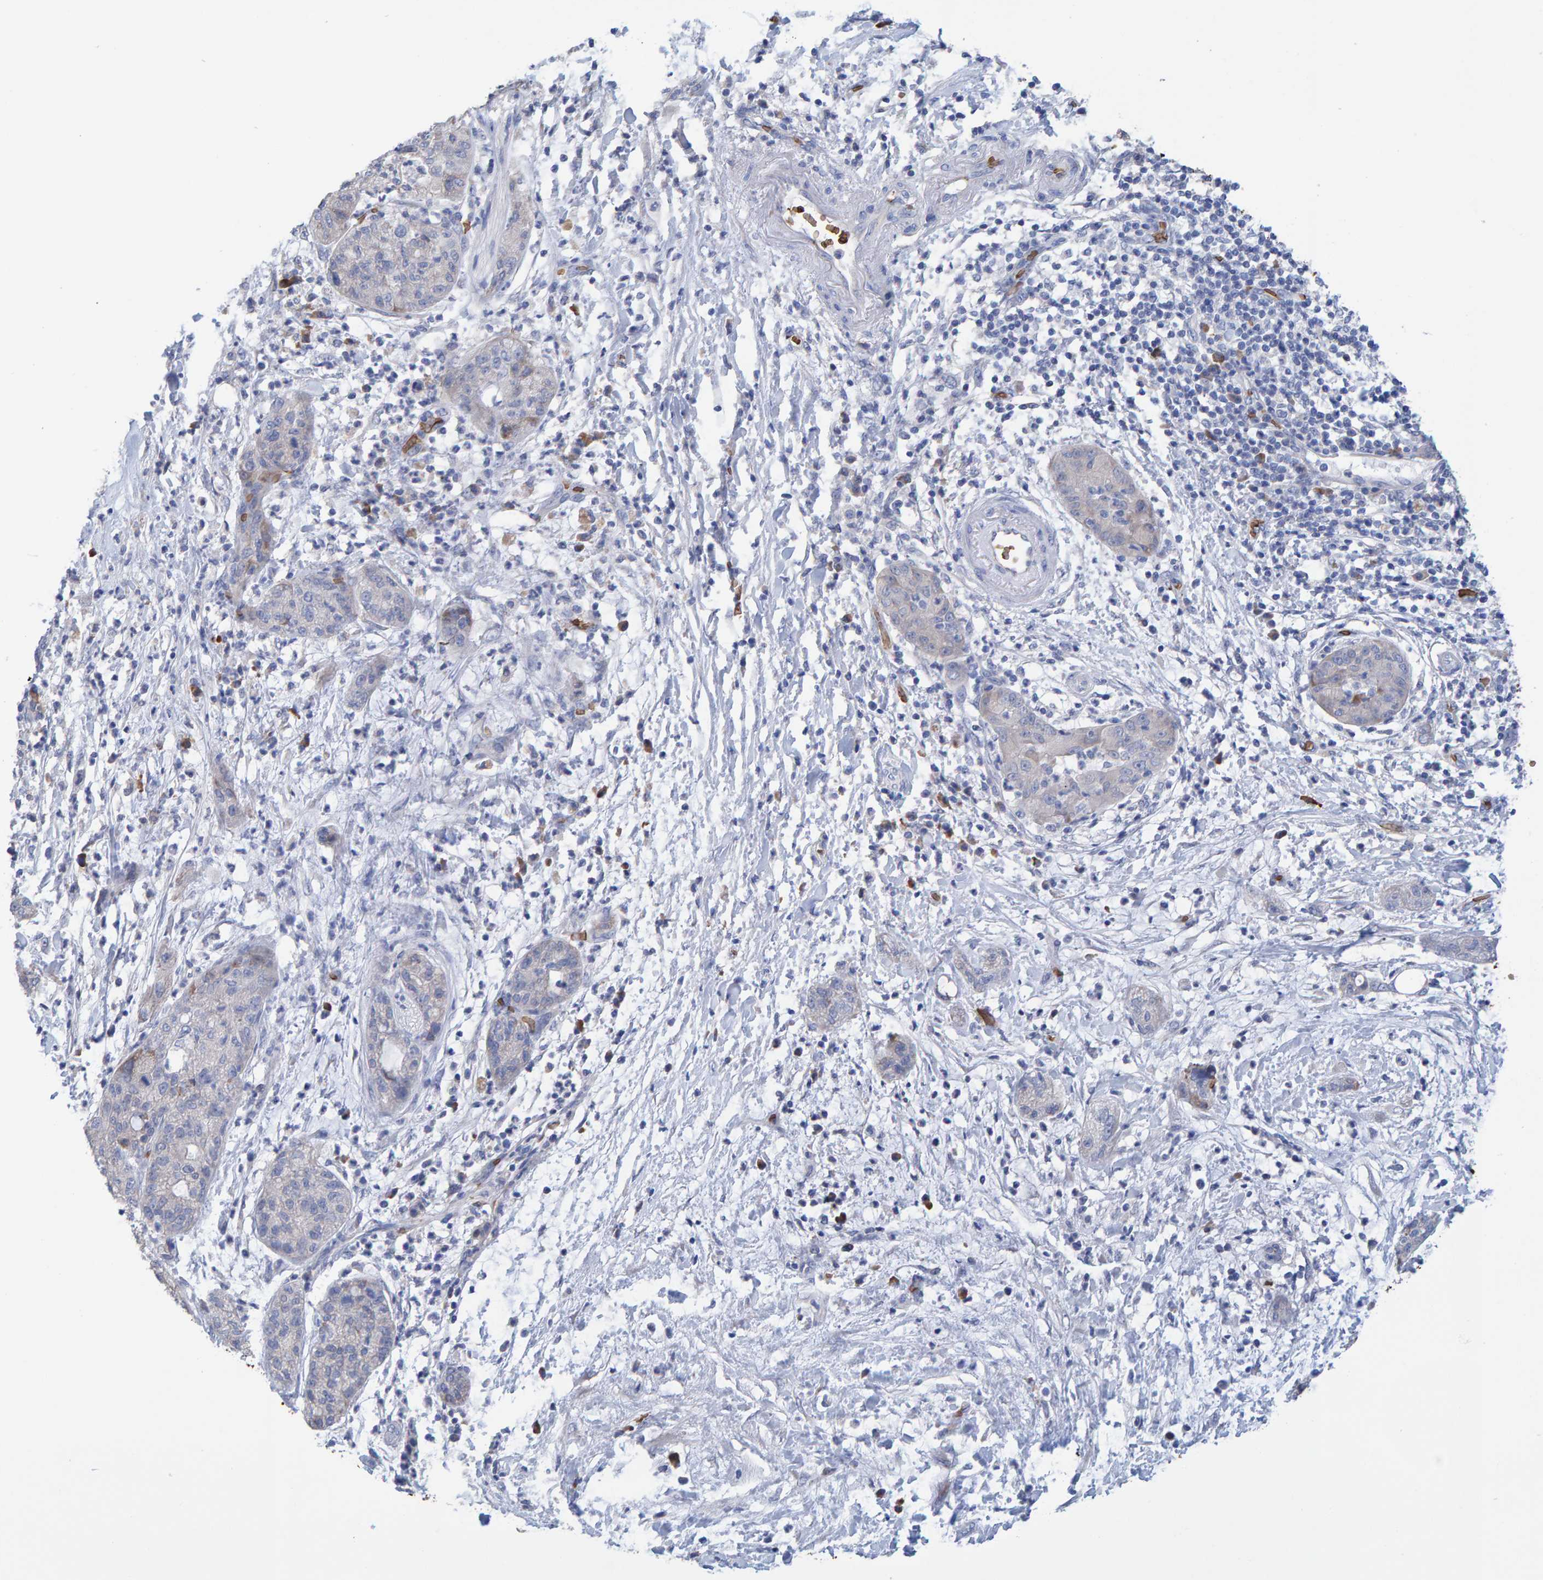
{"staining": {"intensity": "weak", "quantity": "25%-75%", "location": "cytoplasmic/membranous"}, "tissue": "pancreatic cancer", "cell_type": "Tumor cells", "image_type": "cancer", "snomed": [{"axis": "morphology", "description": "Adenocarcinoma, NOS"}, {"axis": "topography", "description": "Pancreas"}], "caption": "Immunohistochemical staining of pancreatic cancer shows weak cytoplasmic/membranous protein staining in about 25%-75% of tumor cells.", "gene": "VPS9D1", "patient": {"sex": "female", "age": 78}}